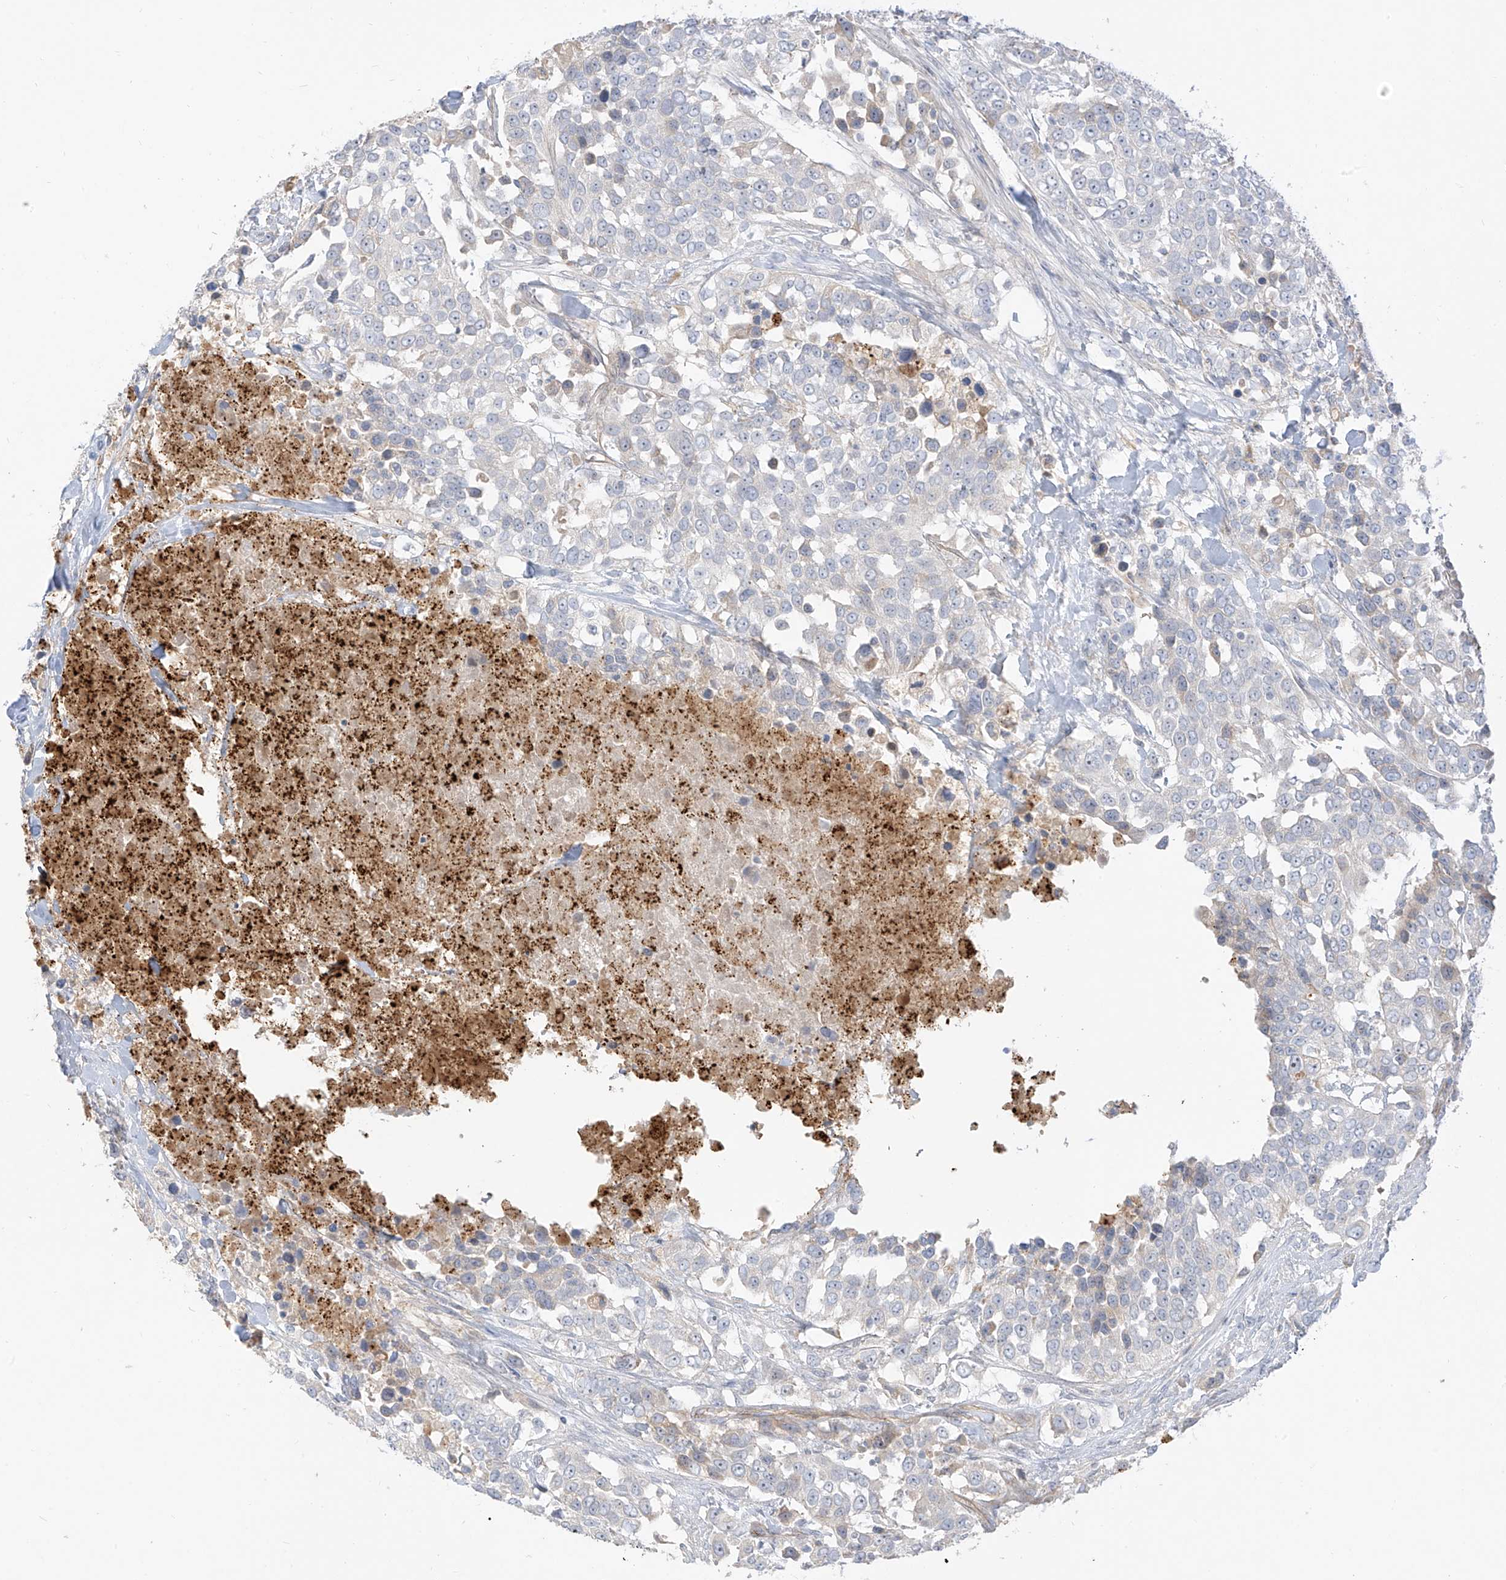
{"staining": {"intensity": "negative", "quantity": "none", "location": "none"}, "tissue": "urothelial cancer", "cell_type": "Tumor cells", "image_type": "cancer", "snomed": [{"axis": "morphology", "description": "Urothelial carcinoma, High grade"}, {"axis": "topography", "description": "Urinary bladder"}], "caption": "An image of human urothelial carcinoma (high-grade) is negative for staining in tumor cells.", "gene": "C2orf42", "patient": {"sex": "female", "age": 80}}